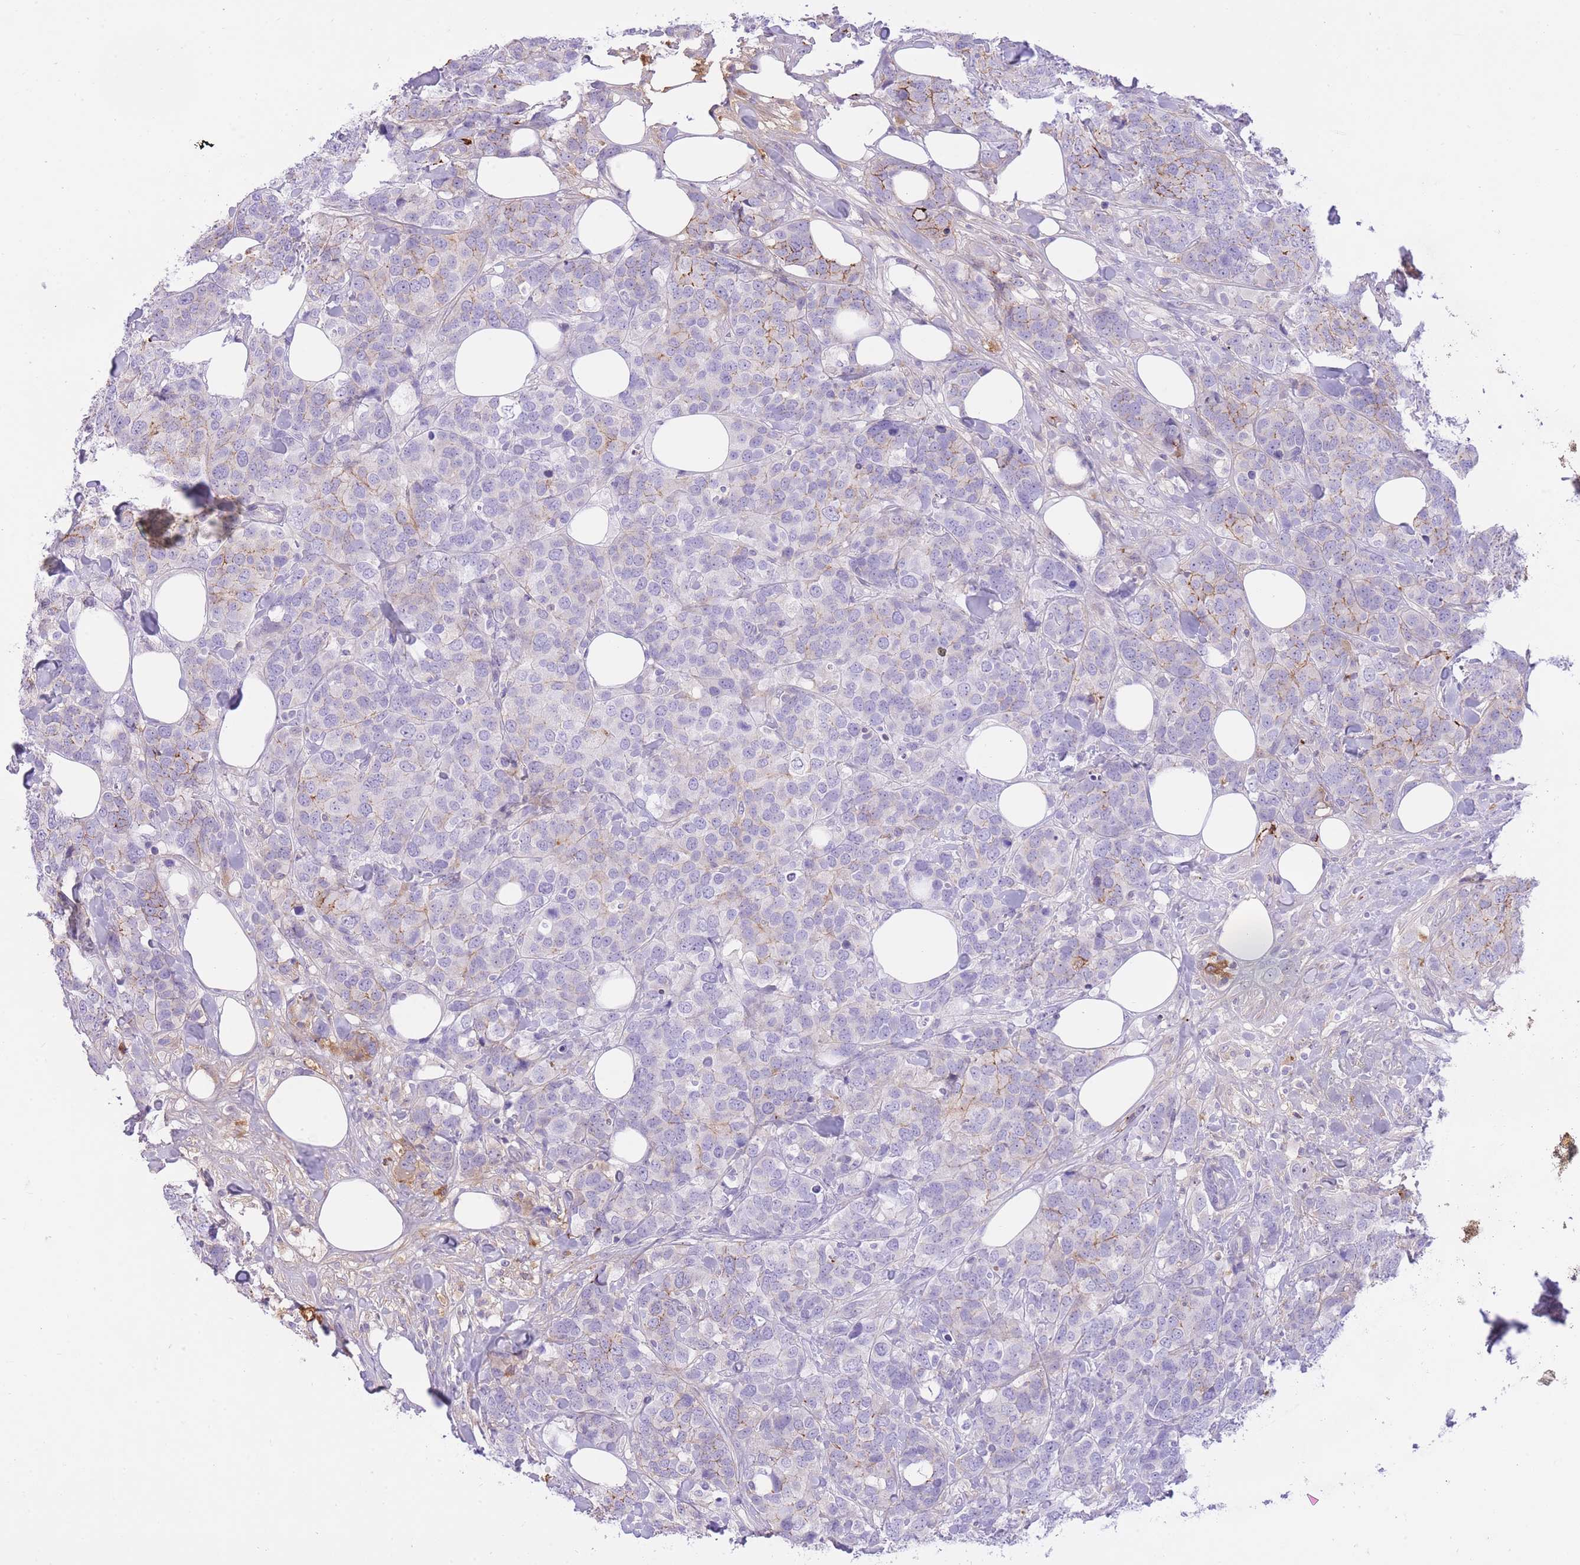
{"staining": {"intensity": "negative", "quantity": "none", "location": "none"}, "tissue": "breast cancer", "cell_type": "Tumor cells", "image_type": "cancer", "snomed": [{"axis": "morphology", "description": "Lobular carcinoma"}, {"axis": "topography", "description": "Breast"}], "caption": "A high-resolution micrograph shows IHC staining of breast cancer, which shows no significant staining in tumor cells.", "gene": "HRG", "patient": {"sex": "female", "age": 59}}